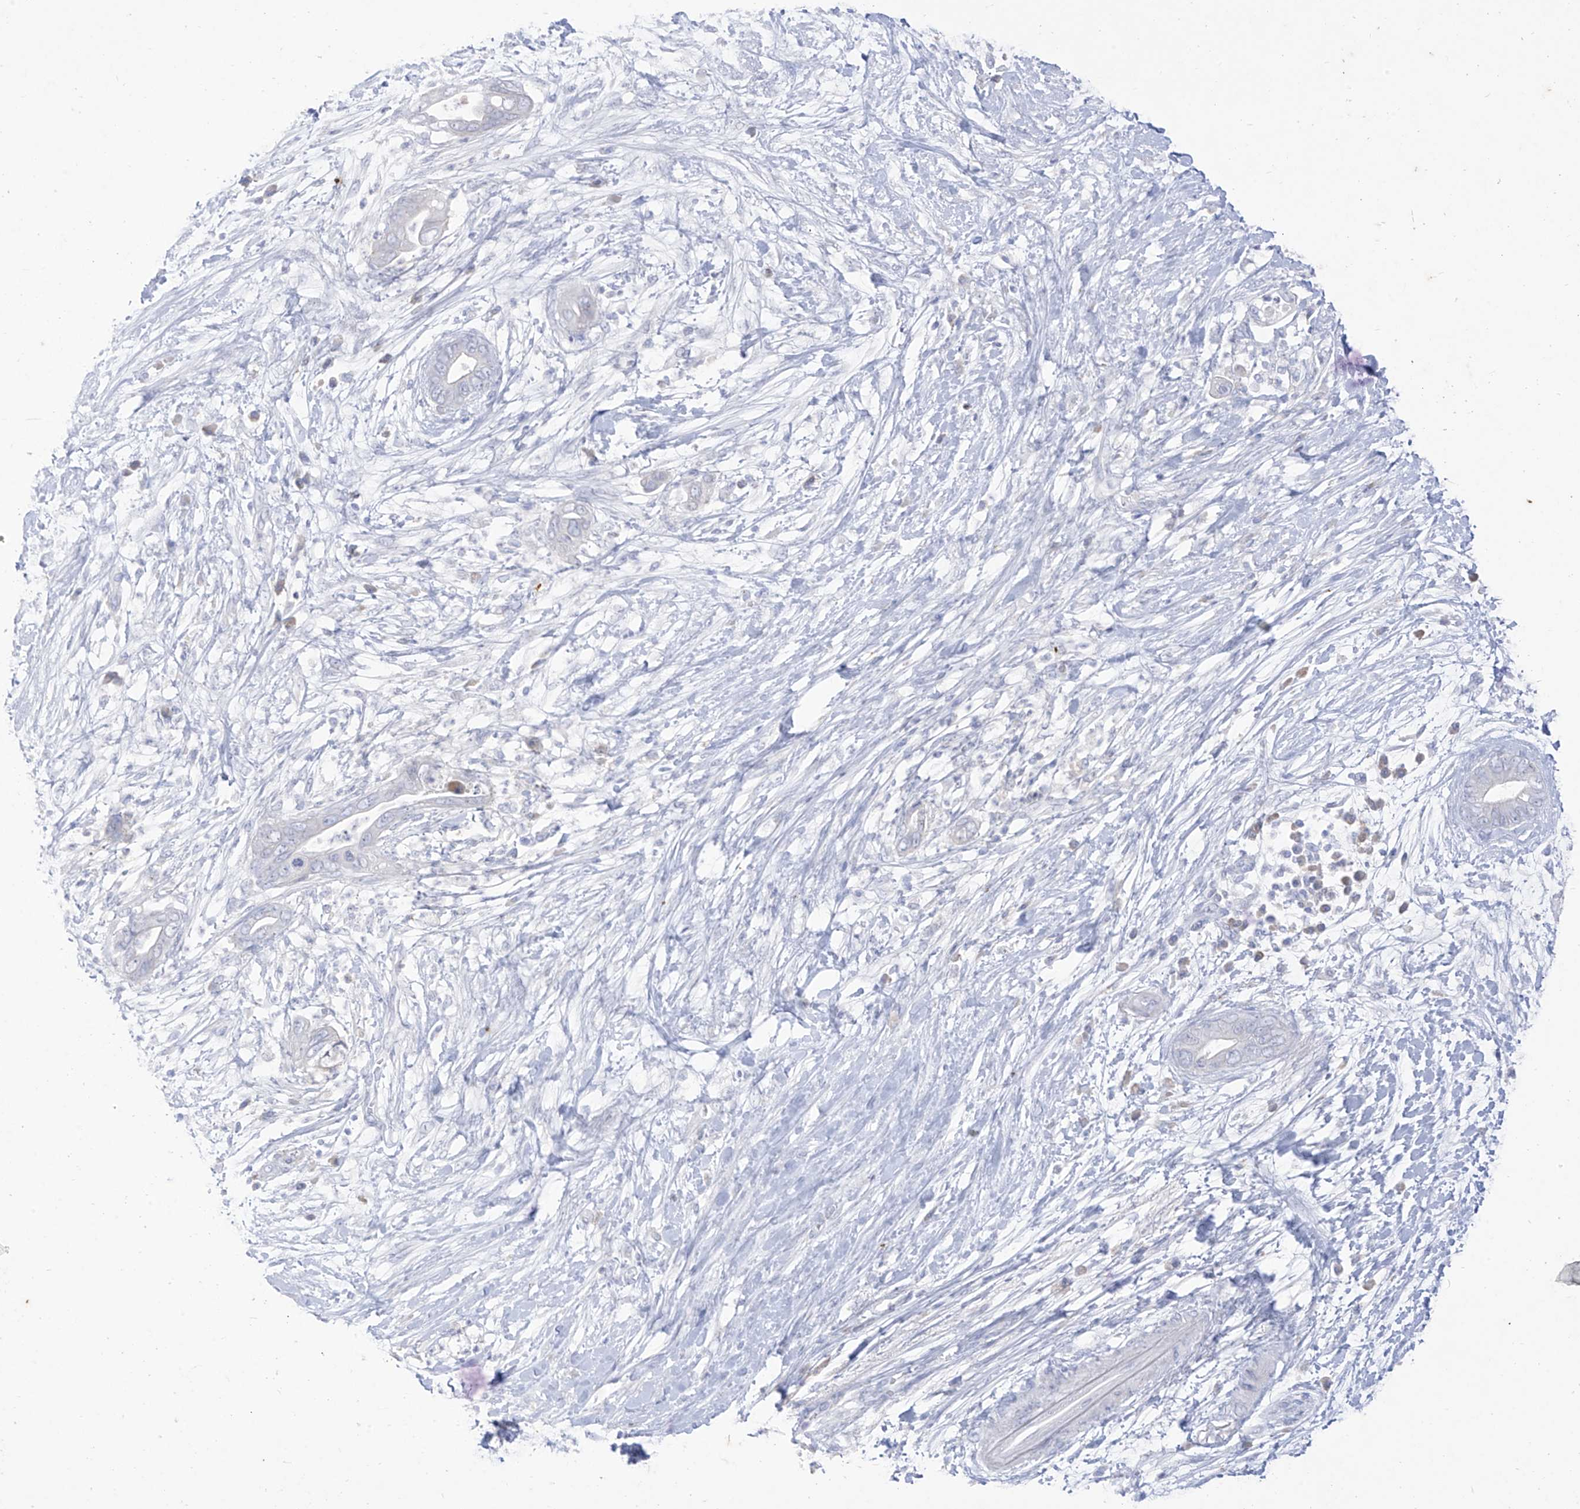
{"staining": {"intensity": "negative", "quantity": "none", "location": "none"}, "tissue": "pancreatic cancer", "cell_type": "Tumor cells", "image_type": "cancer", "snomed": [{"axis": "morphology", "description": "Adenocarcinoma, NOS"}, {"axis": "topography", "description": "Pancreas"}], "caption": "Pancreatic cancer was stained to show a protein in brown. There is no significant positivity in tumor cells.", "gene": "TGM4", "patient": {"sex": "male", "age": 75}}